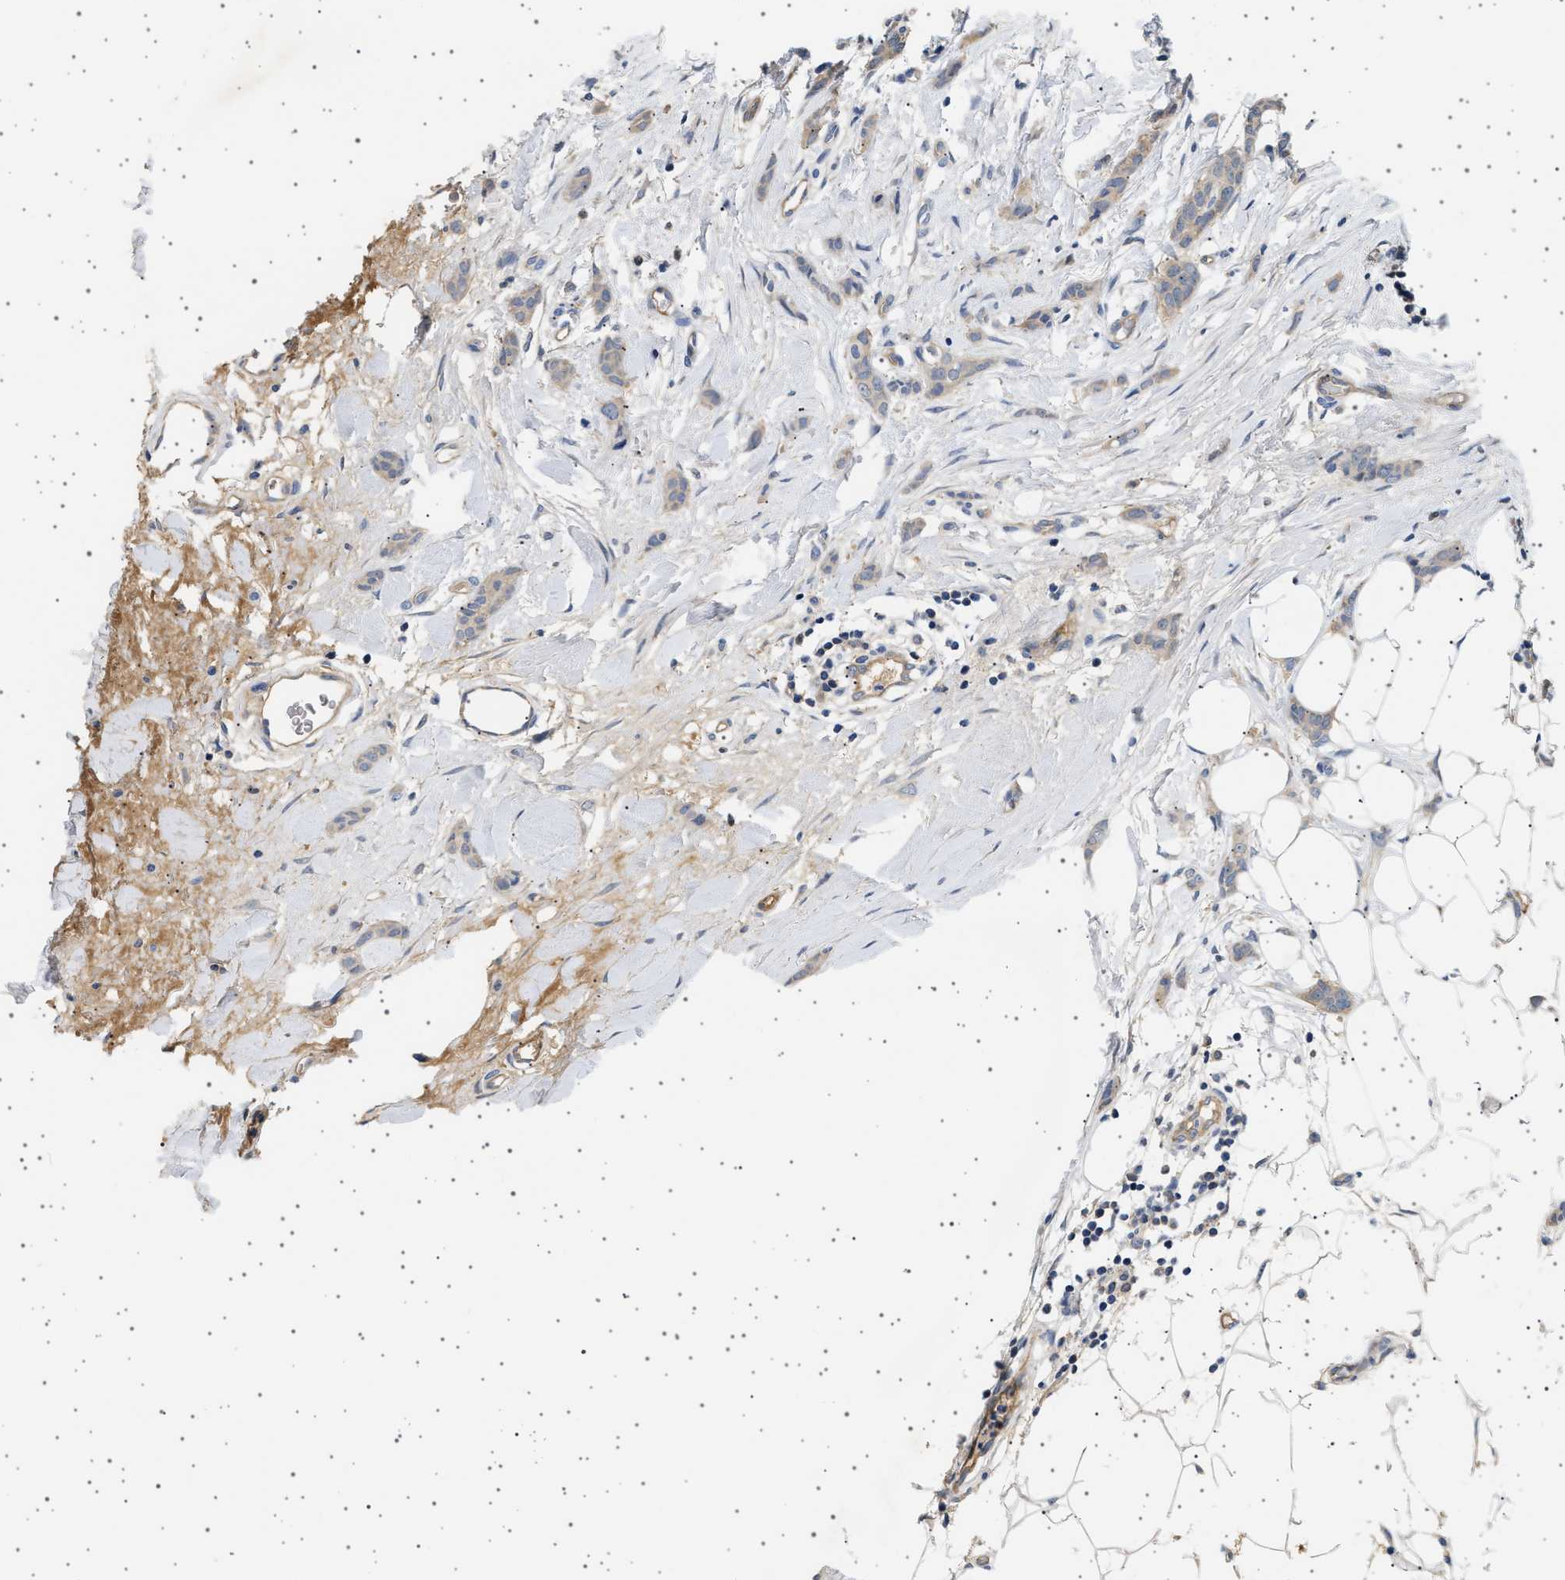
{"staining": {"intensity": "weak", "quantity": ">75%", "location": "cytoplasmic/membranous"}, "tissue": "breast cancer", "cell_type": "Tumor cells", "image_type": "cancer", "snomed": [{"axis": "morphology", "description": "Lobular carcinoma"}, {"axis": "topography", "description": "Skin"}, {"axis": "topography", "description": "Breast"}], "caption": "DAB immunohistochemical staining of breast lobular carcinoma demonstrates weak cytoplasmic/membranous protein positivity in approximately >75% of tumor cells.", "gene": "PLPP6", "patient": {"sex": "female", "age": 46}}